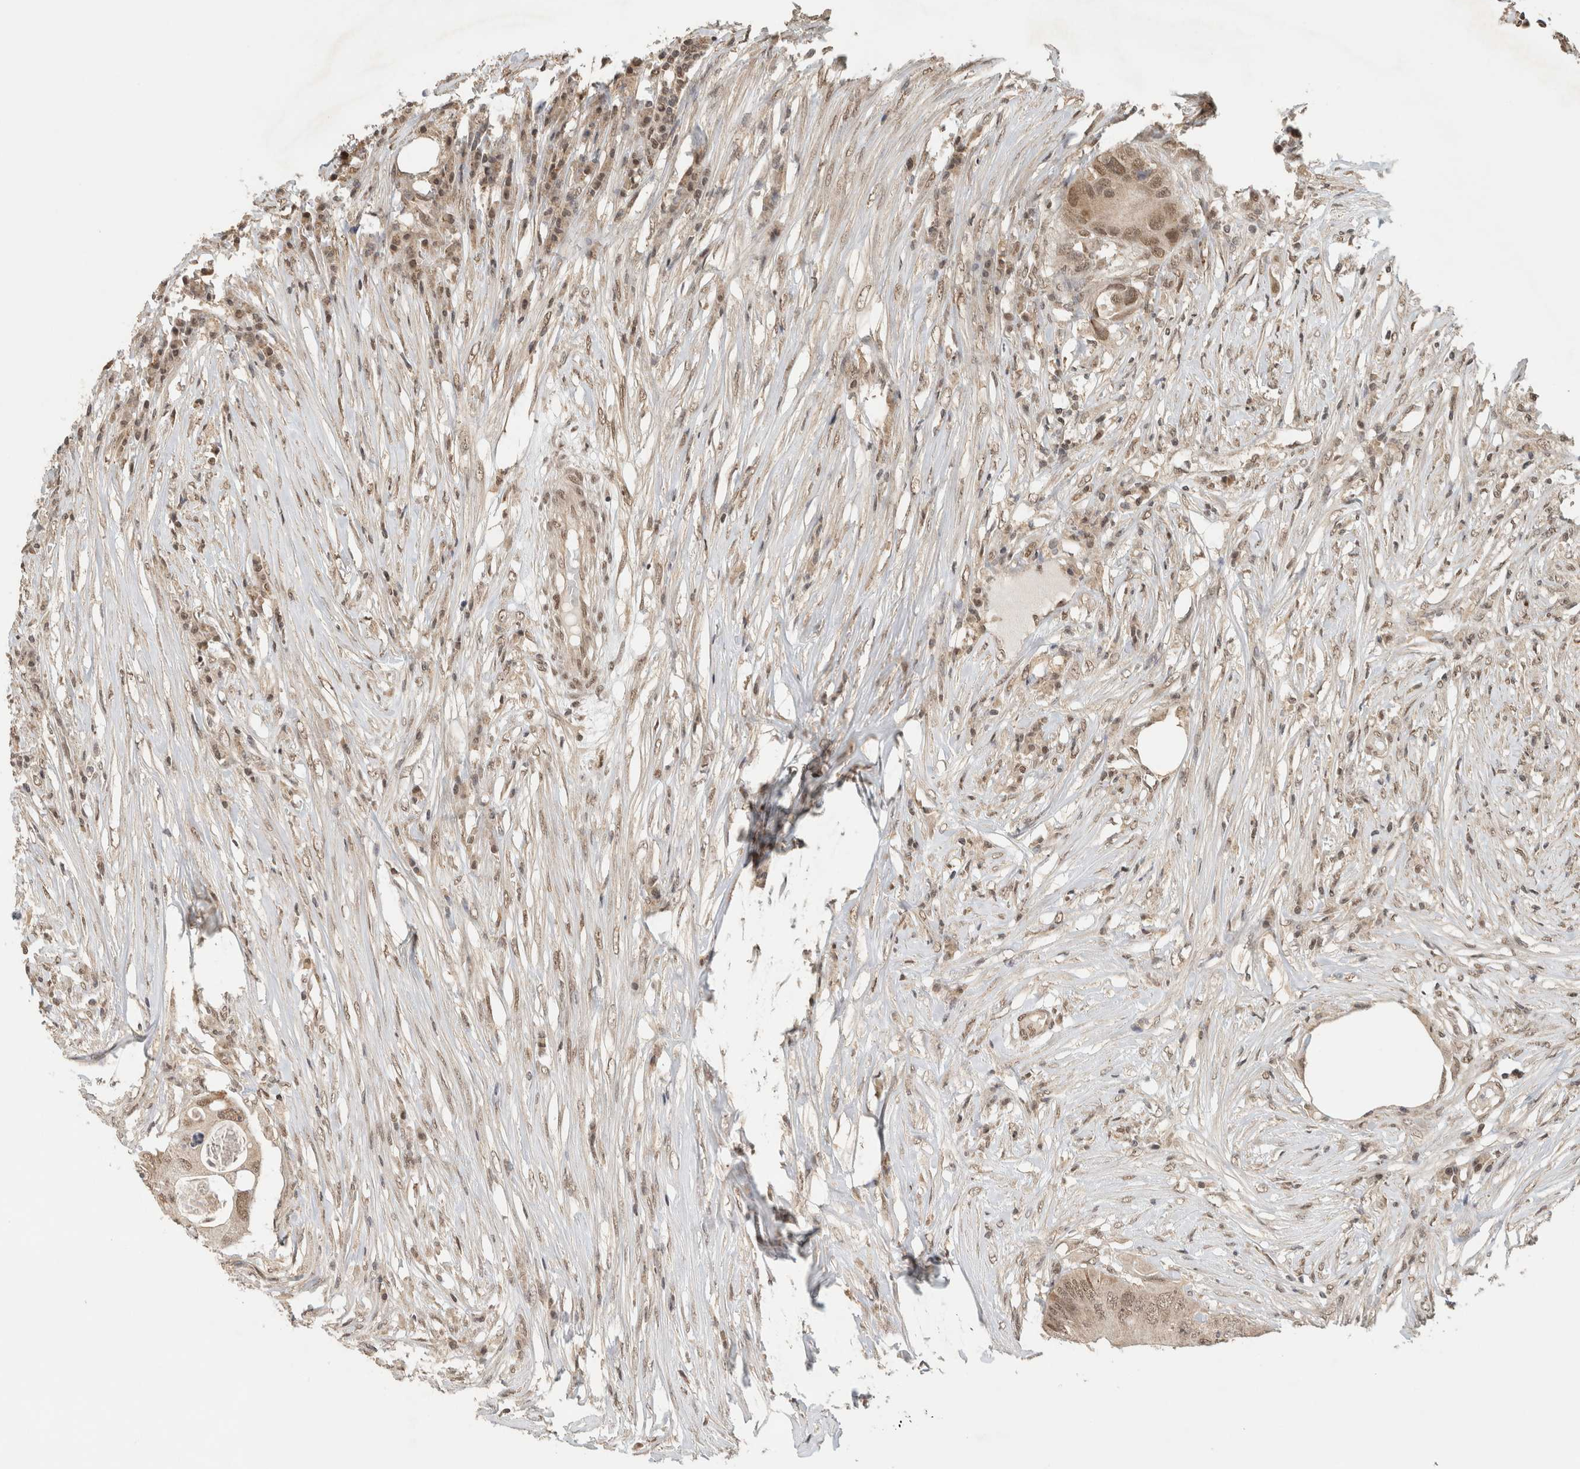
{"staining": {"intensity": "weak", "quantity": ">75%", "location": "nuclear"}, "tissue": "colorectal cancer", "cell_type": "Tumor cells", "image_type": "cancer", "snomed": [{"axis": "morphology", "description": "Adenocarcinoma, NOS"}, {"axis": "topography", "description": "Colon"}], "caption": "Protein expression analysis of adenocarcinoma (colorectal) demonstrates weak nuclear staining in approximately >75% of tumor cells.", "gene": "C1orf21", "patient": {"sex": "male", "age": 71}}